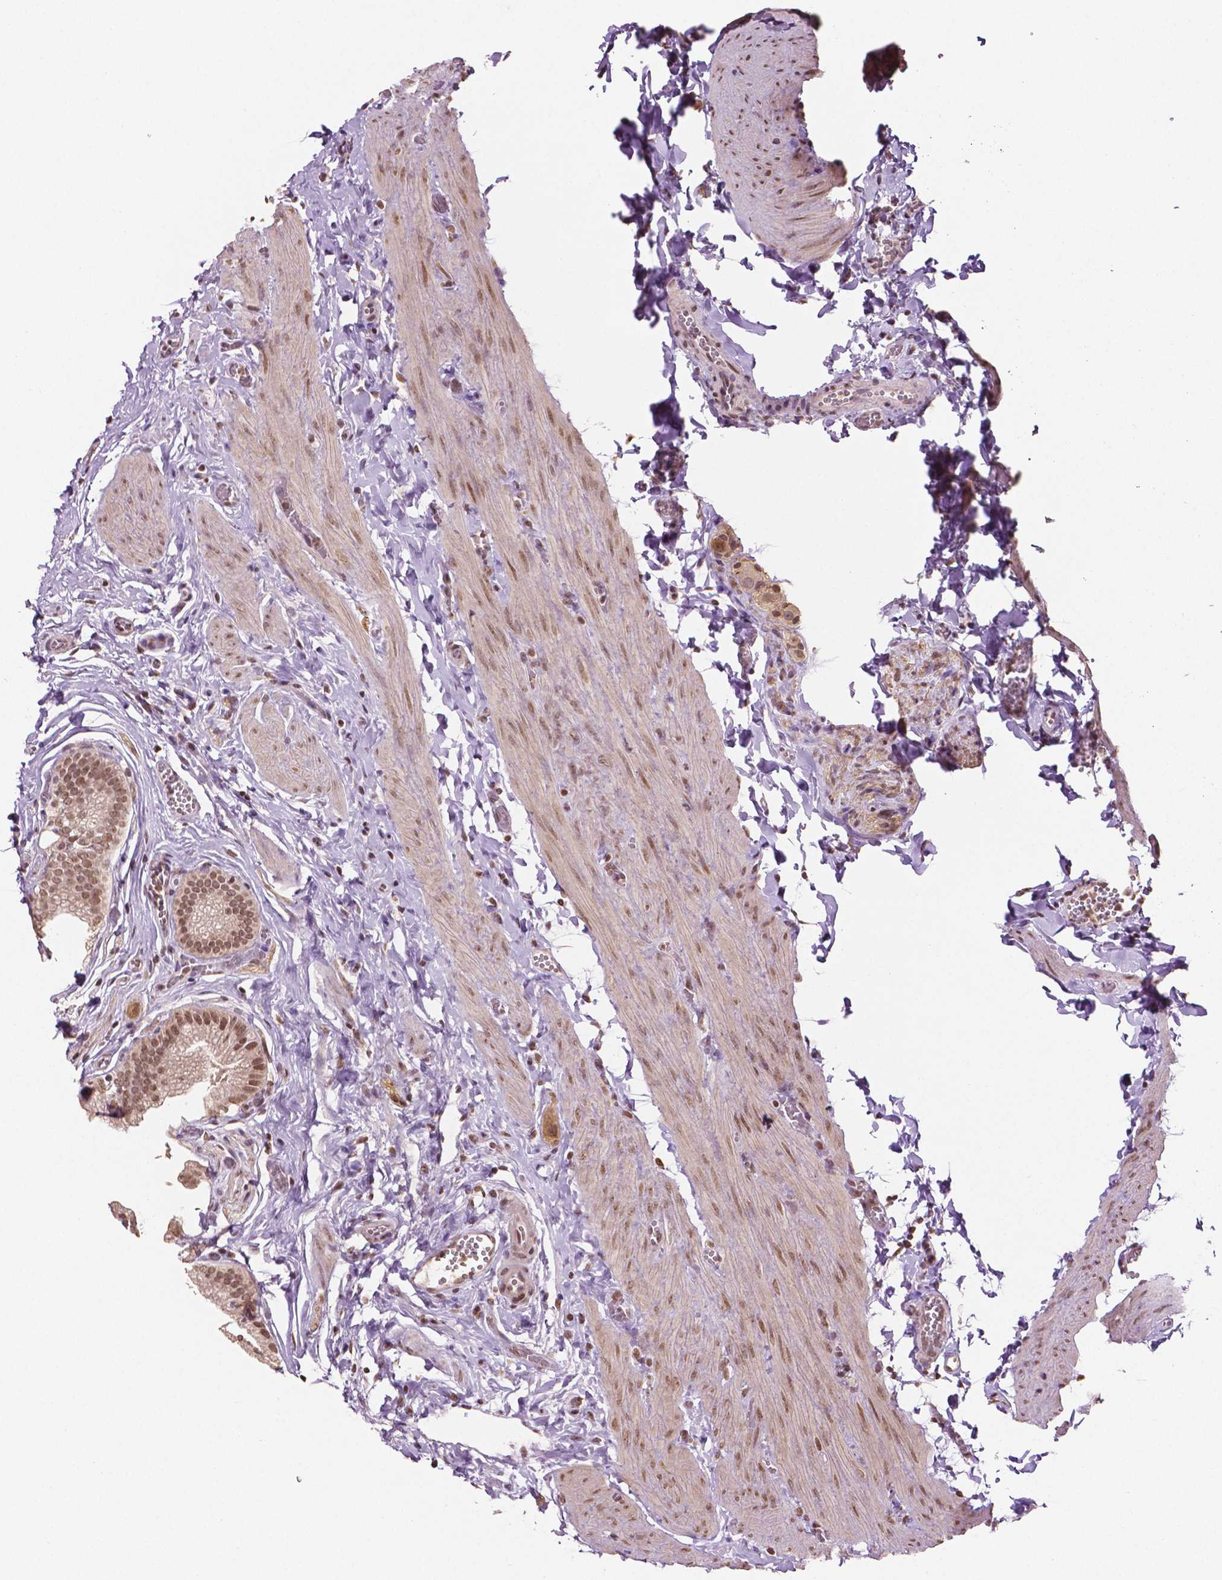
{"staining": {"intensity": "moderate", "quantity": ">75%", "location": "nuclear"}, "tissue": "gallbladder", "cell_type": "Glandular cells", "image_type": "normal", "snomed": [{"axis": "morphology", "description": "Normal tissue, NOS"}, {"axis": "topography", "description": "Gallbladder"}, {"axis": "topography", "description": "Peripheral nerve tissue"}], "caption": "Brown immunohistochemical staining in unremarkable human gallbladder exhibits moderate nuclear positivity in approximately >75% of glandular cells. (DAB (3,3'-diaminobenzidine) IHC, brown staining for protein, blue staining for nuclei).", "gene": "DEK", "patient": {"sex": "male", "age": 17}}